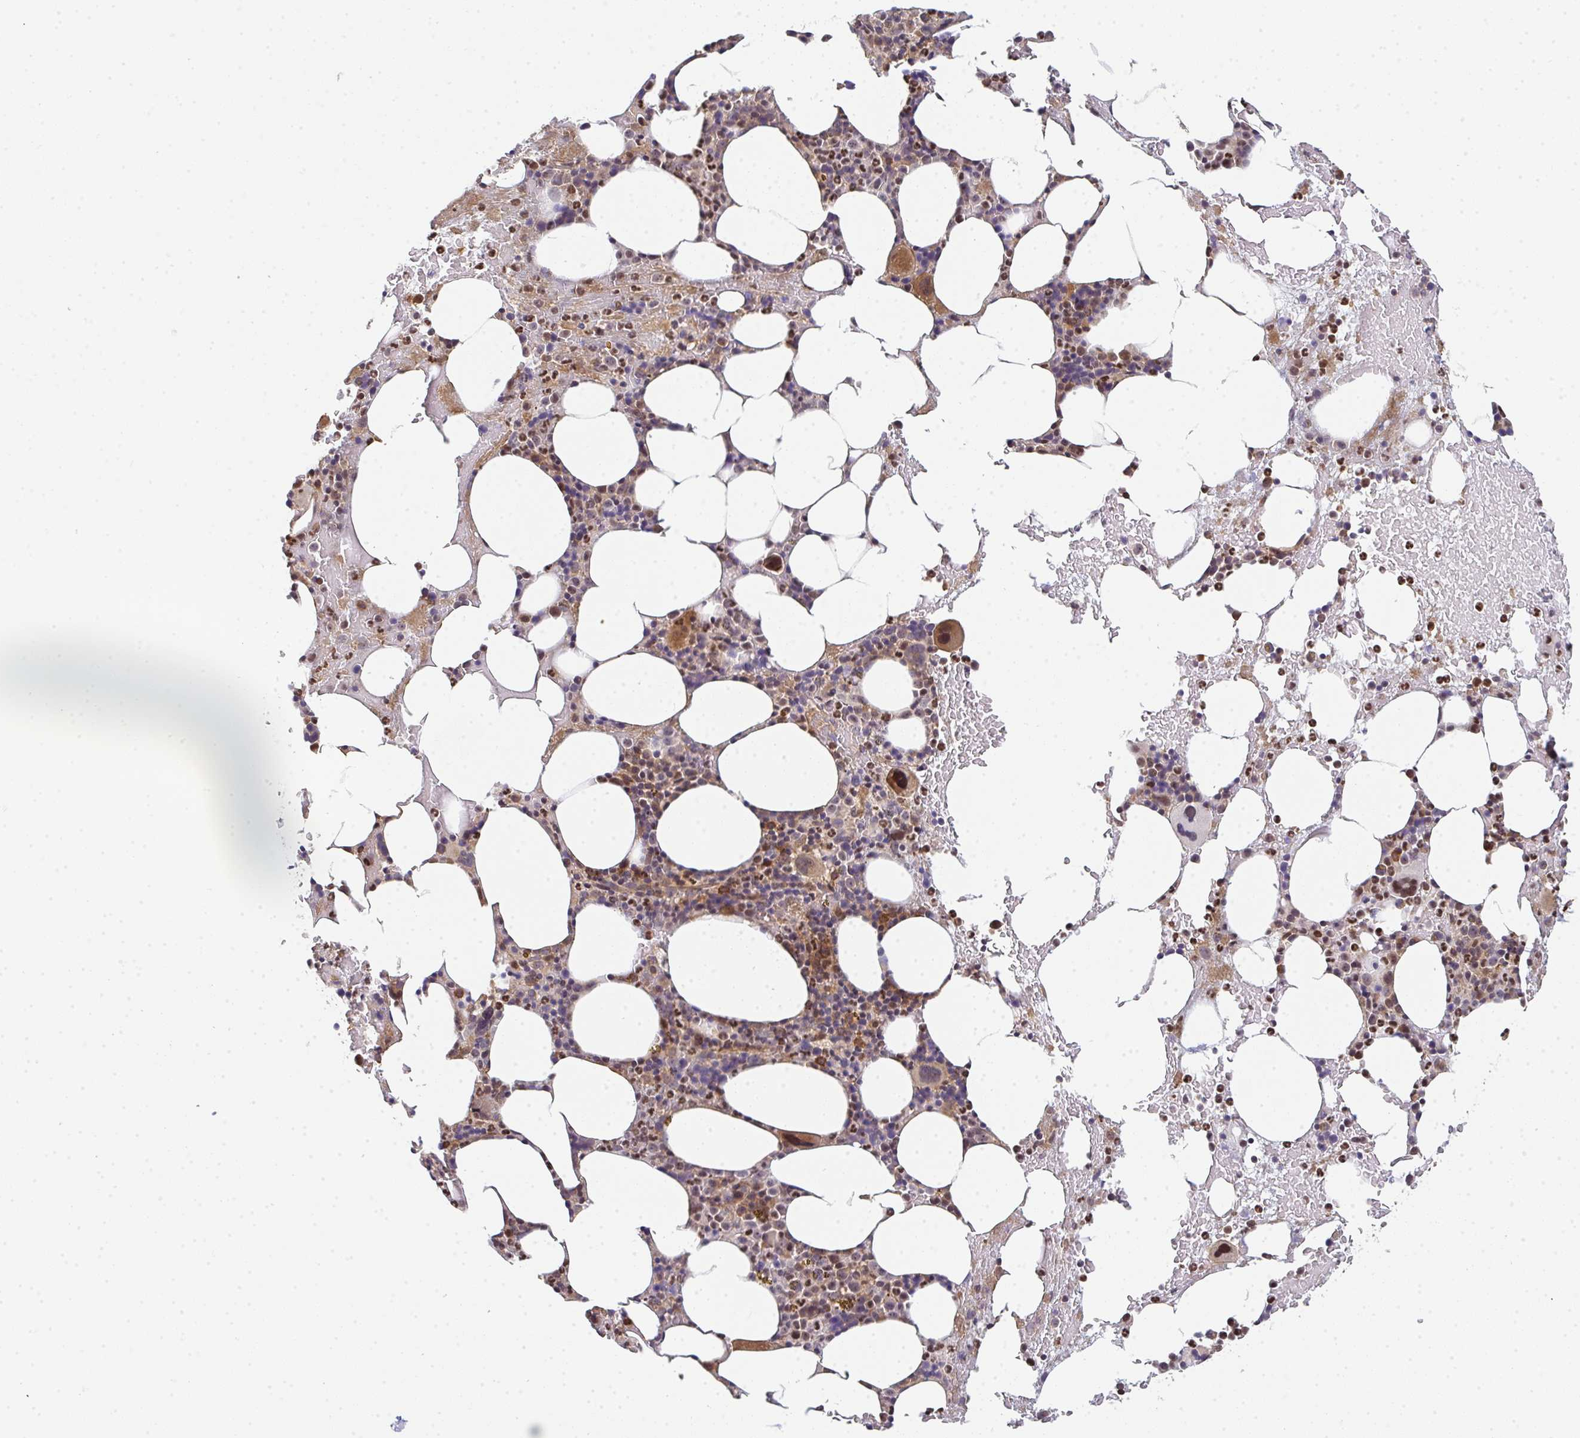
{"staining": {"intensity": "moderate", "quantity": "25%-75%", "location": "cytoplasmic/membranous,nuclear"}, "tissue": "bone marrow", "cell_type": "Hematopoietic cells", "image_type": "normal", "snomed": [{"axis": "morphology", "description": "Normal tissue, NOS"}, {"axis": "topography", "description": "Bone marrow"}], "caption": "IHC photomicrograph of benign bone marrow: human bone marrow stained using immunohistochemistry (IHC) reveals medium levels of moderate protein expression localized specifically in the cytoplasmic/membranous,nuclear of hematopoietic cells, appearing as a cytoplasmic/membranous,nuclear brown color.", "gene": "SIMC1", "patient": {"sex": "female", "age": 62}}